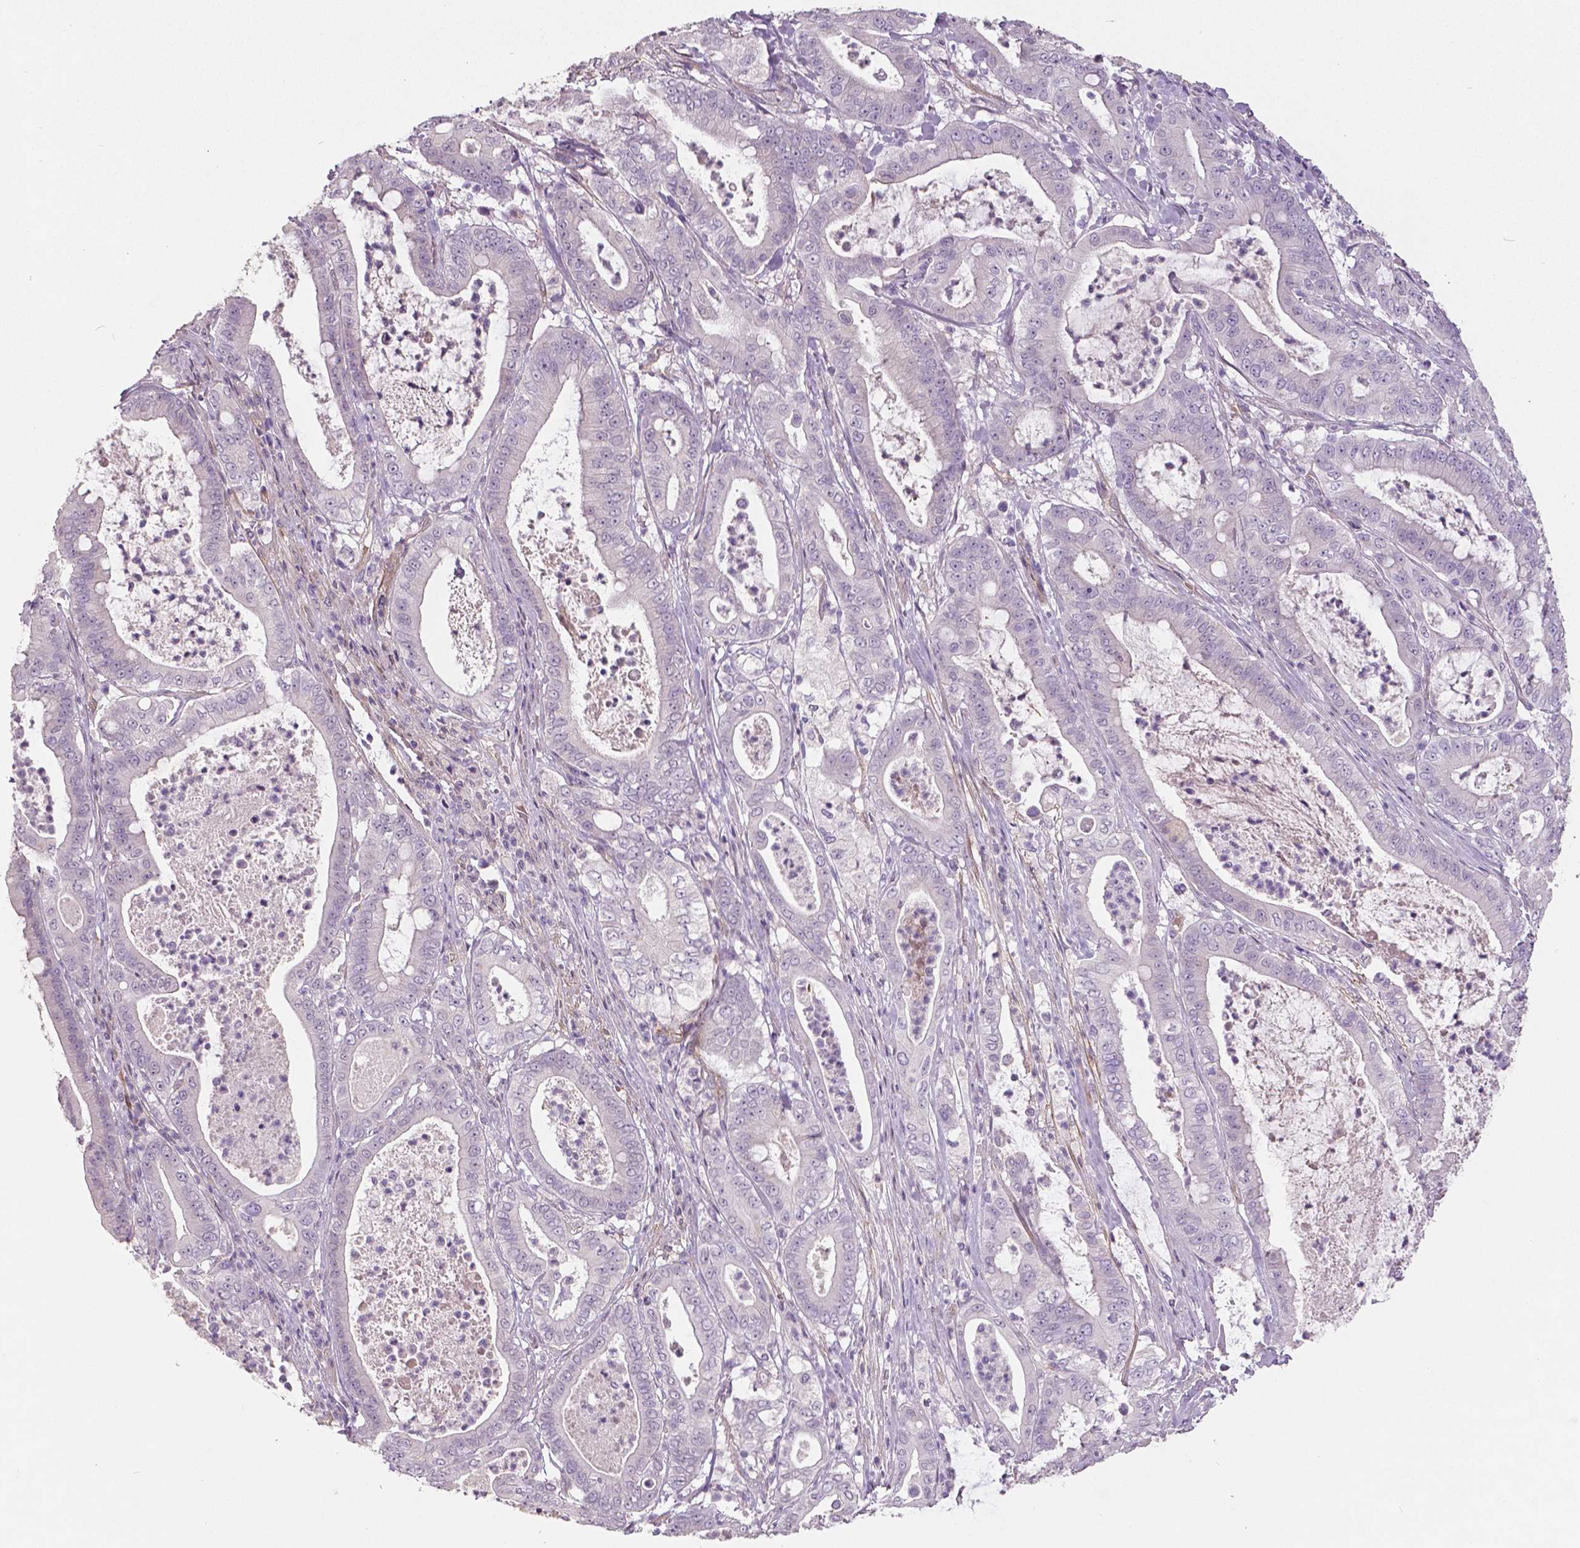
{"staining": {"intensity": "negative", "quantity": "none", "location": "none"}, "tissue": "pancreatic cancer", "cell_type": "Tumor cells", "image_type": "cancer", "snomed": [{"axis": "morphology", "description": "Adenocarcinoma, NOS"}, {"axis": "topography", "description": "Pancreas"}], "caption": "The image displays no significant staining in tumor cells of adenocarcinoma (pancreatic).", "gene": "FLT1", "patient": {"sex": "male", "age": 71}}